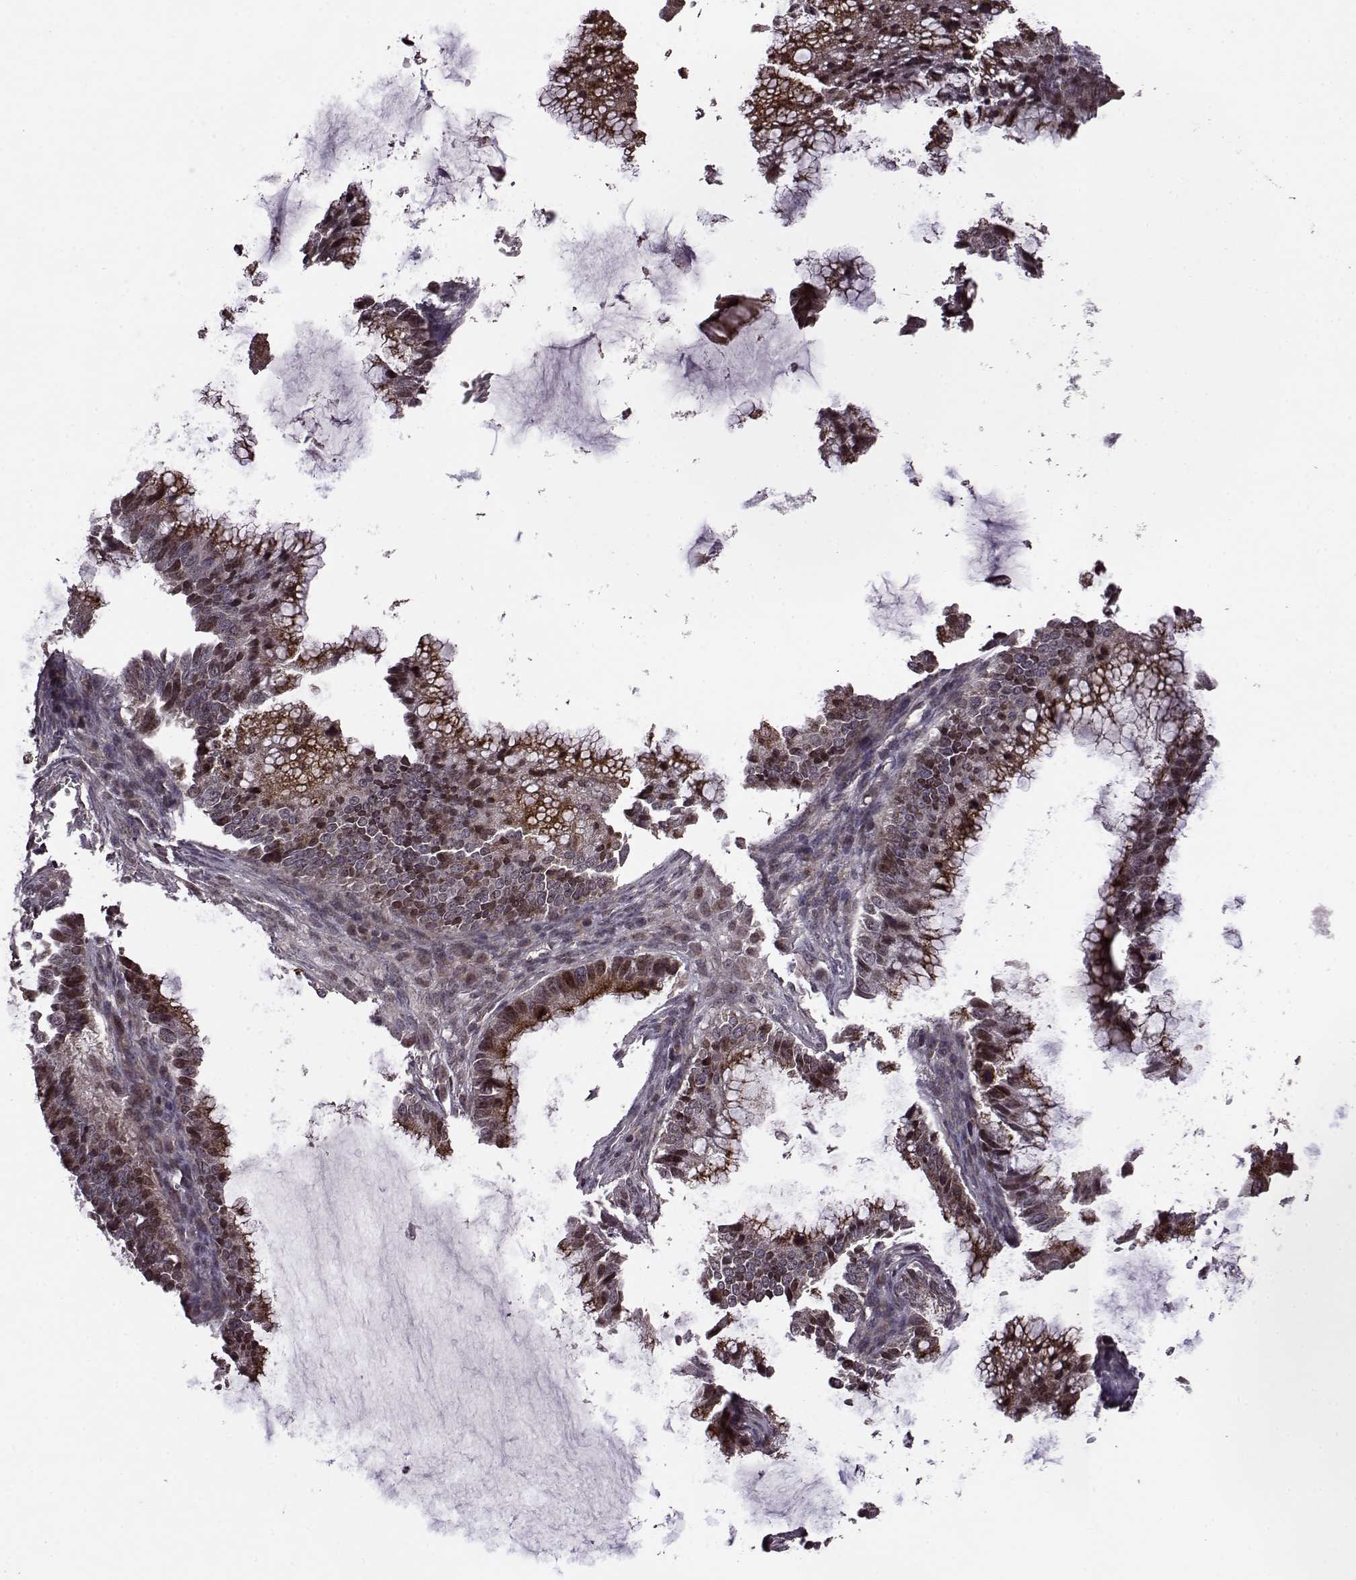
{"staining": {"intensity": "strong", "quantity": "<25%", "location": "cytoplasmic/membranous"}, "tissue": "ovarian cancer", "cell_type": "Tumor cells", "image_type": "cancer", "snomed": [{"axis": "morphology", "description": "Cystadenocarcinoma, mucinous, NOS"}, {"axis": "topography", "description": "Ovary"}], "caption": "An image of ovarian cancer stained for a protein demonstrates strong cytoplasmic/membranous brown staining in tumor cells.", "gene": "TRMU", "patient": {"sex": "female", "age": 38}}